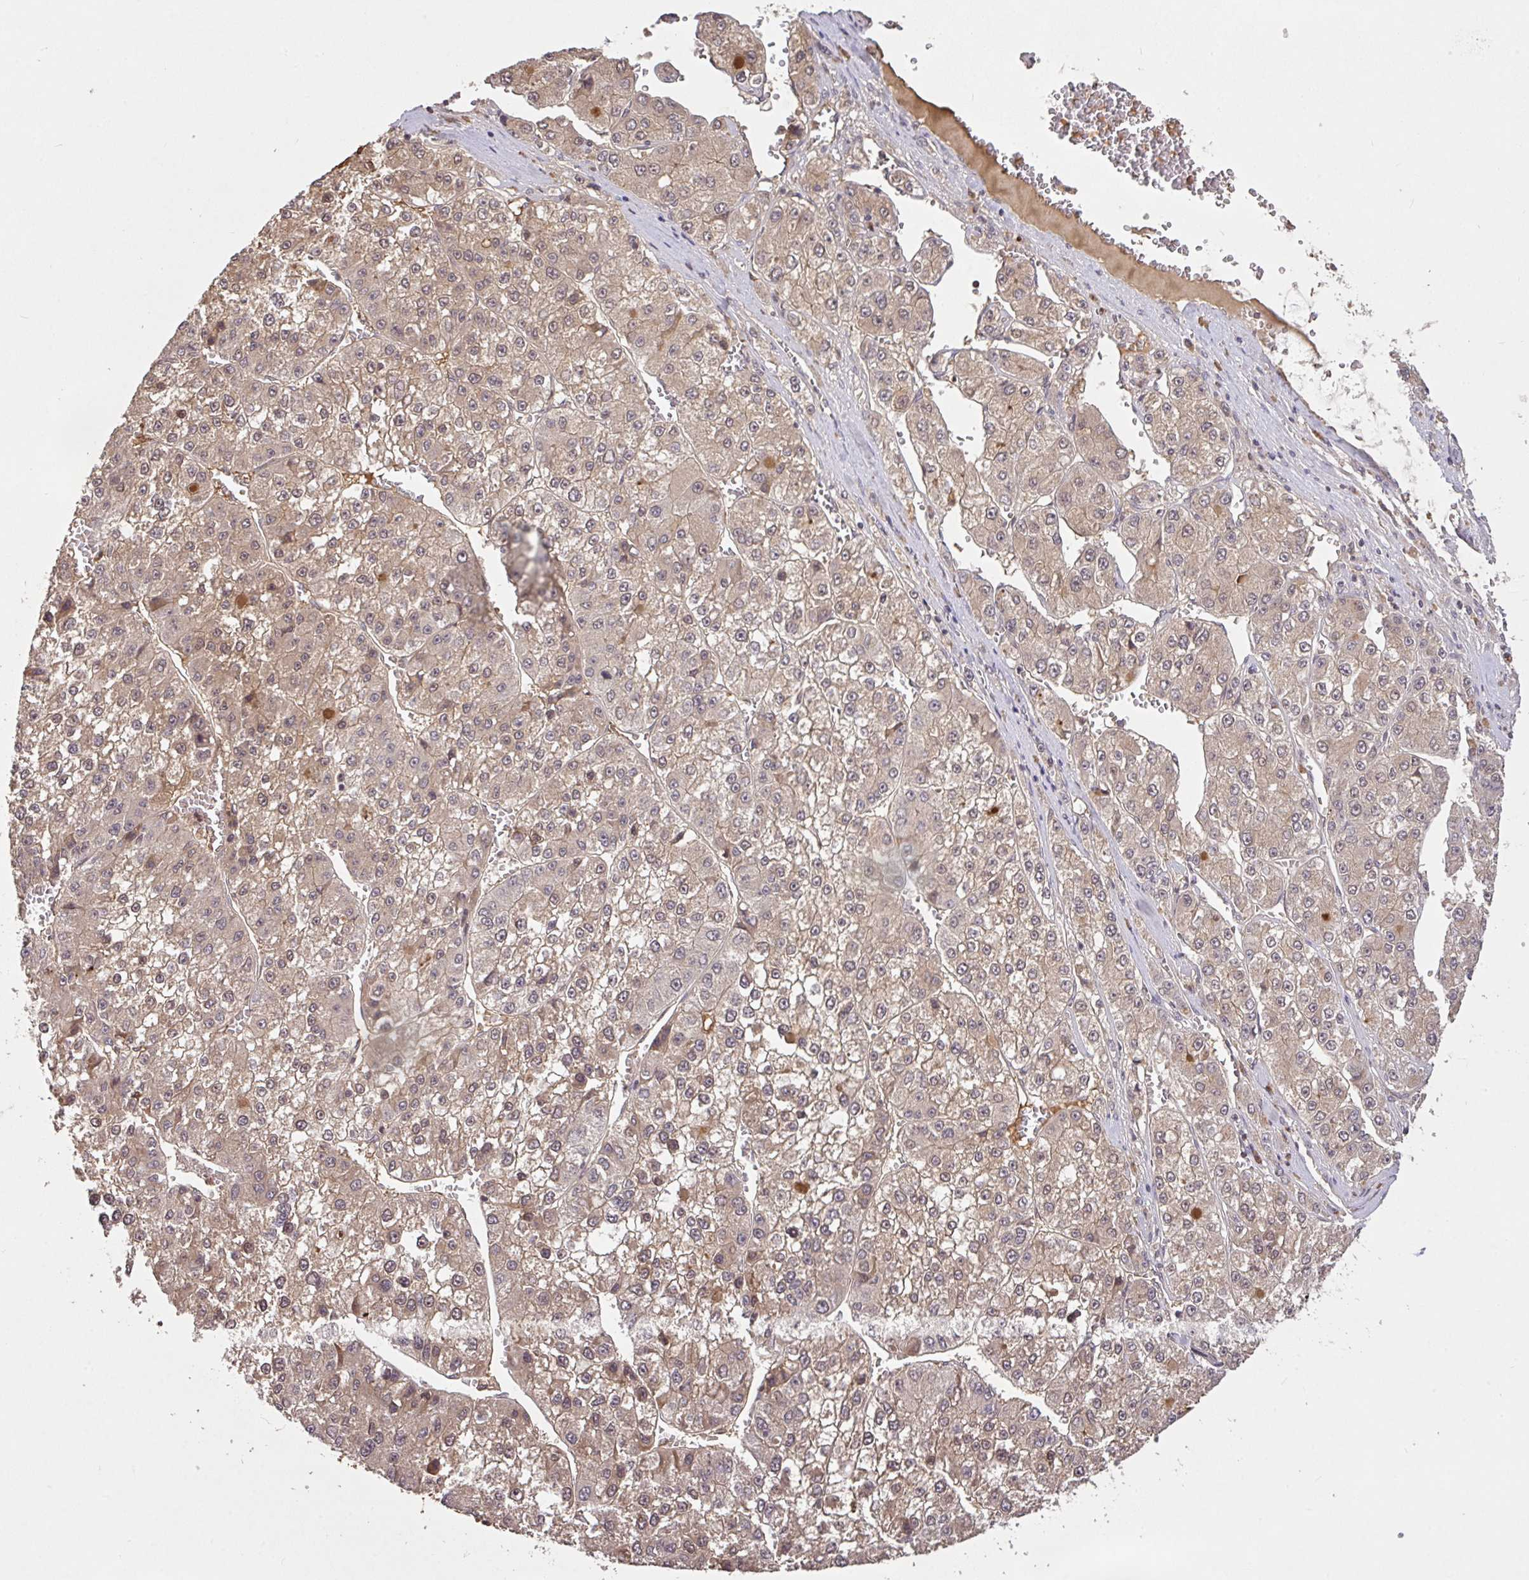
{"staining": {"intensity": "weak", "quantity": ">75%", "location": "cytoplasmic/membranous"}, "tissue": "liver cancer", "cell_type": "Tumor cells", "image_type": "cancer", "snomed": [{"axis": "morphology", "description": "Carcinoma, Hepatocellular, NOS"}, {"axis": "topography", "description": "Liver"}], "caption": "Immunohistochemical staining of hepatocellular carcinoma (liver) displays low levels of weak cytoplasmic/membranous protein positivity in approximately >75% of tumor cells.", "gene": "FCER1A", "patient": {"sex": "female", "age": 73}}